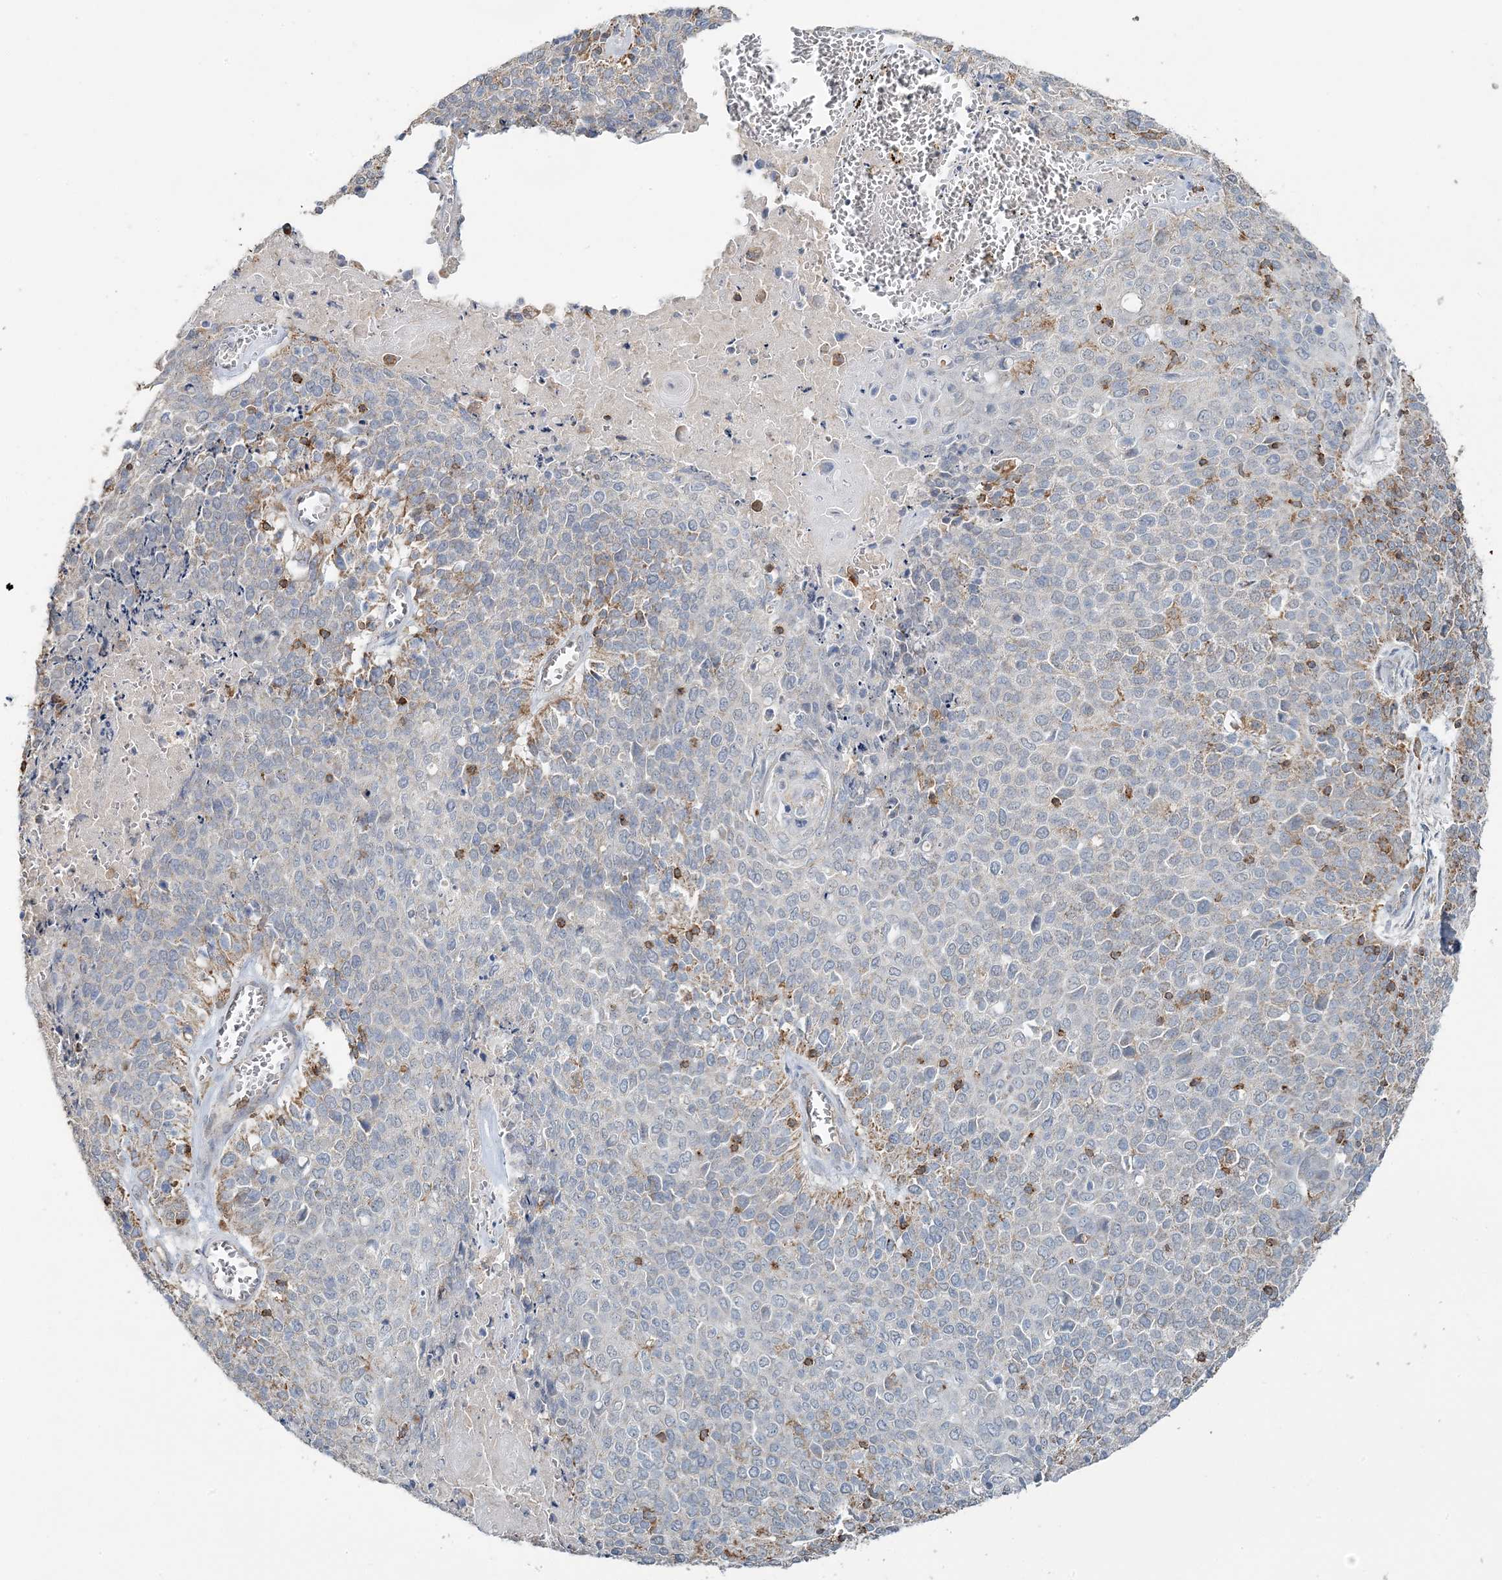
{"staining": {"intensity": "weak", "quantity": "<25%", "location": "cytoplasmic/membranous"}, "tissue": "cervical cancer", "cell_type": "Tumor cells", "image_type": "cancer", "snomed": [{"axis": "morphology", "description": "Squamous cell carcinoma, NOS"}, {"axis": "topography", "description": "Cervix"}], "caption": "Human cervical cancer stained for a protein using immunohistochemistry displays no expression in tumor cells.", "gene": "TMLHE", "patient": {"sex": "female", "age": 39}}